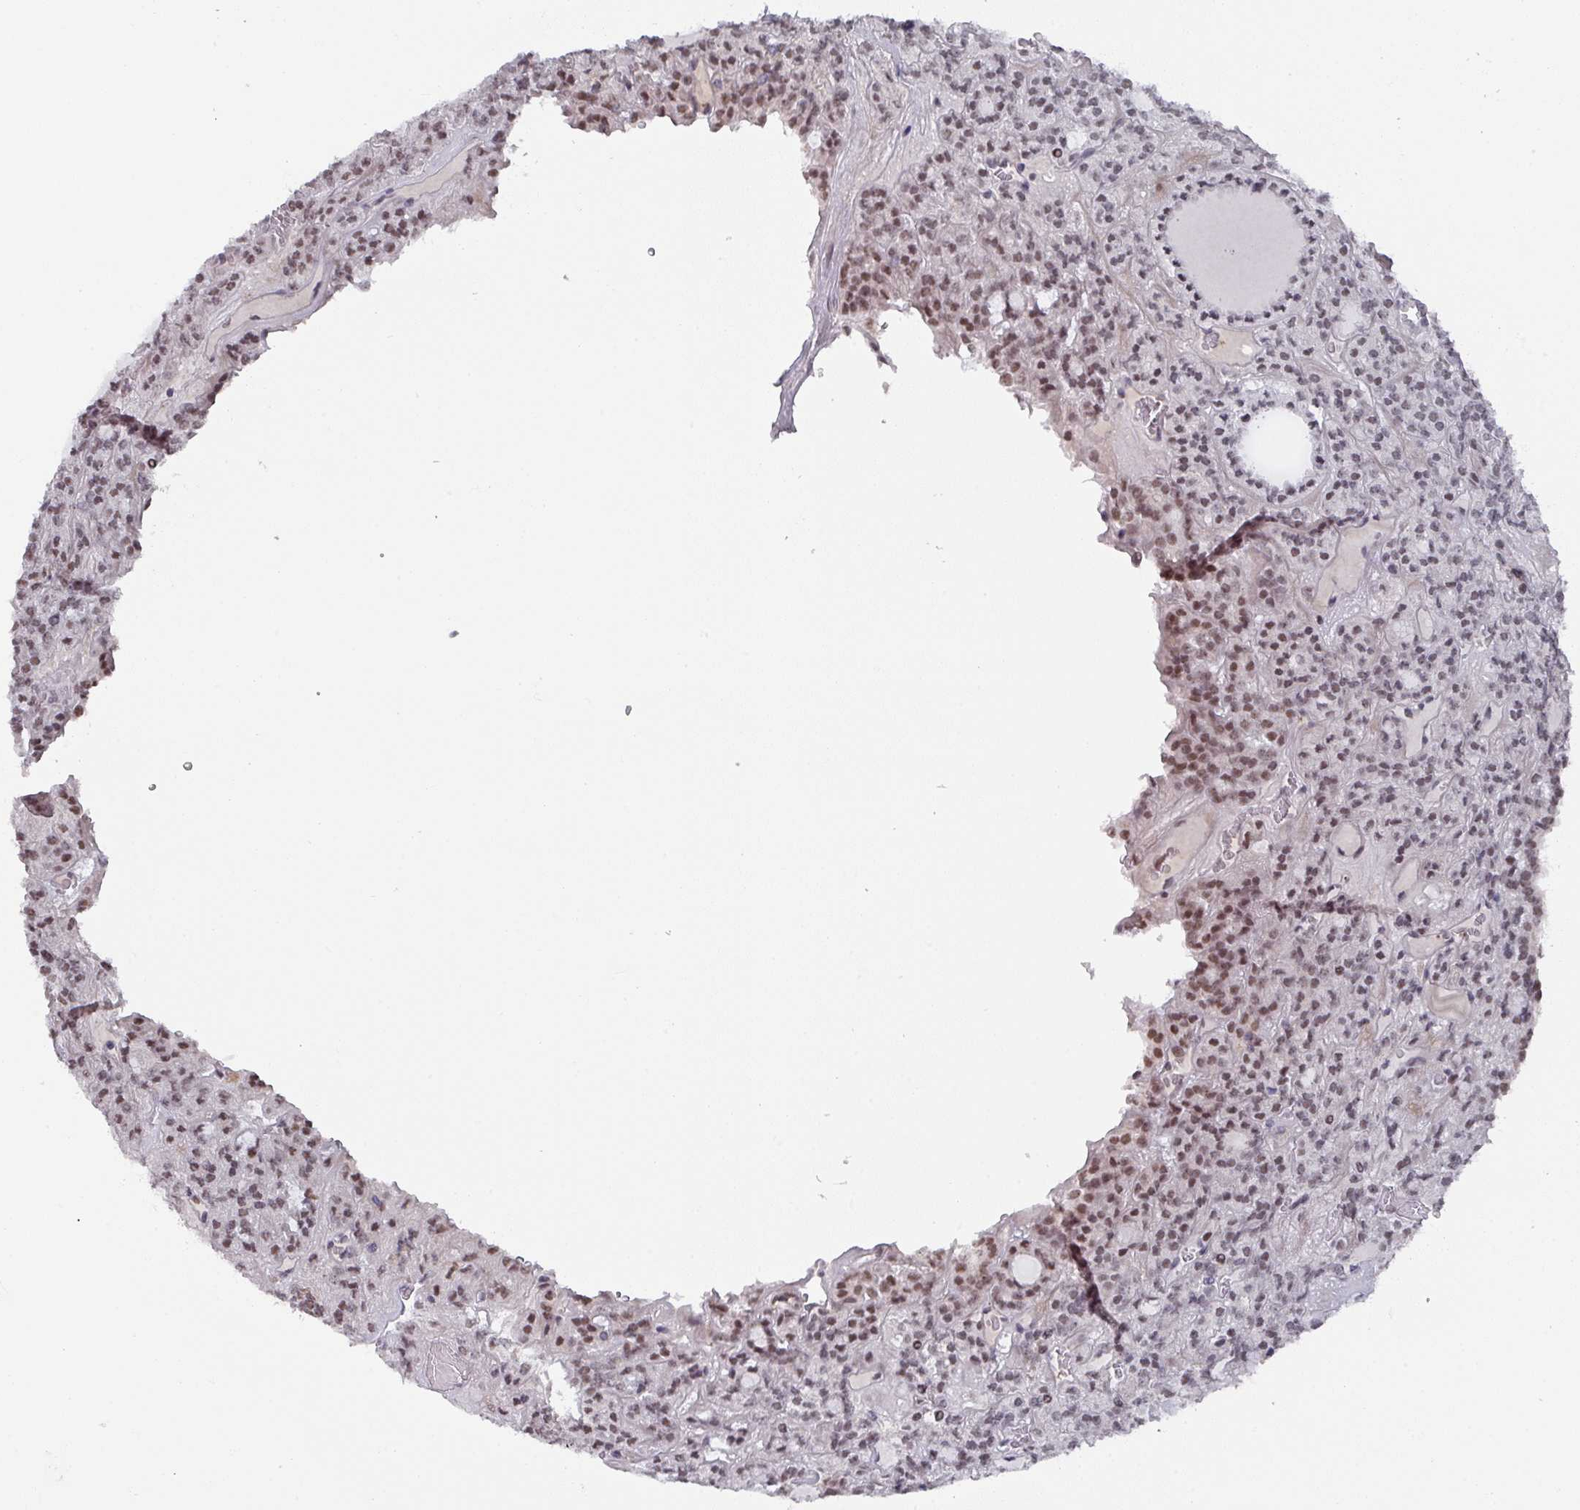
{"staining": {"intensity": "moderate", "quantity": "25%-75%", "location": "nuclear"}, "tissue": "thyroid cancer", "cell_type": "Tumor cells", "image_type": "cancer", "snomed": [{"axis": "morphology", "description": "Follicular adenoma carcinoma, NOS"}, {"axis": "topography", "description": "Thyroid gland"}], "caption": "This histopathology image displays IHC staining of follicular adenoma carcinoma (thyroid), with medium moderate nuclear expression in approximately 25%-75% of tumor cells.", "gene": "ZNF654", "patient": {"sex": "female", "age": 63}}